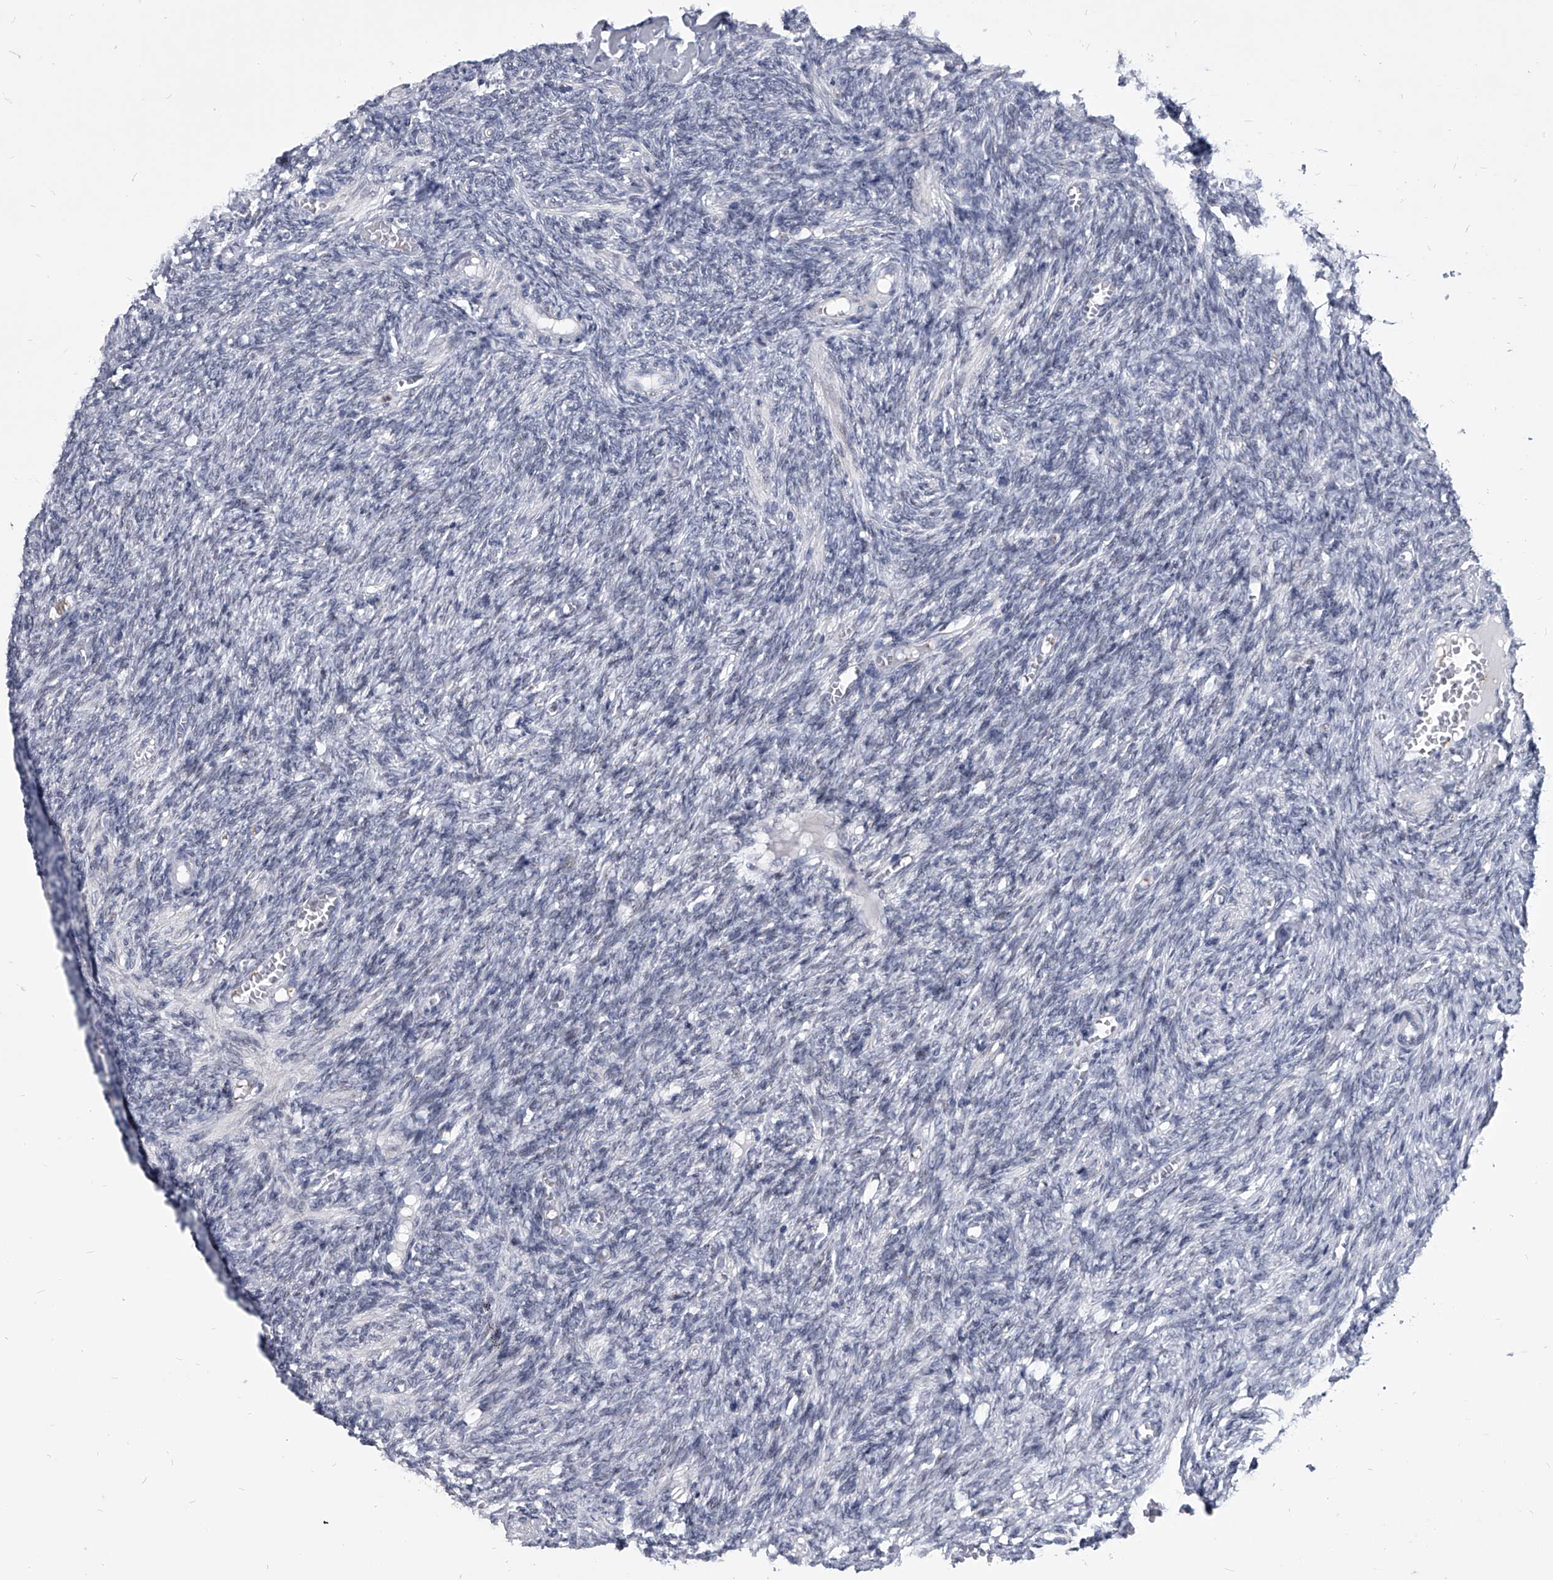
{"staining": {"intensity": "negative", "quantity": "none", "location": "none"}, "tissue": "ovary", "cell_type": "Ovarian stroma cells", "image_type": "normal", "snomed": [{"axis": "morphology", "description": "Normal tissue, NOS"}, {"axis": "topography", "description": "Ovary"}], "caption": "Immunohistochemical staining of unremarkable ovary demonstrates no significant positivity in ovarian stroma cells.", "gene": "EVA1C", "patient": {"sex": "female", "age": 27}}